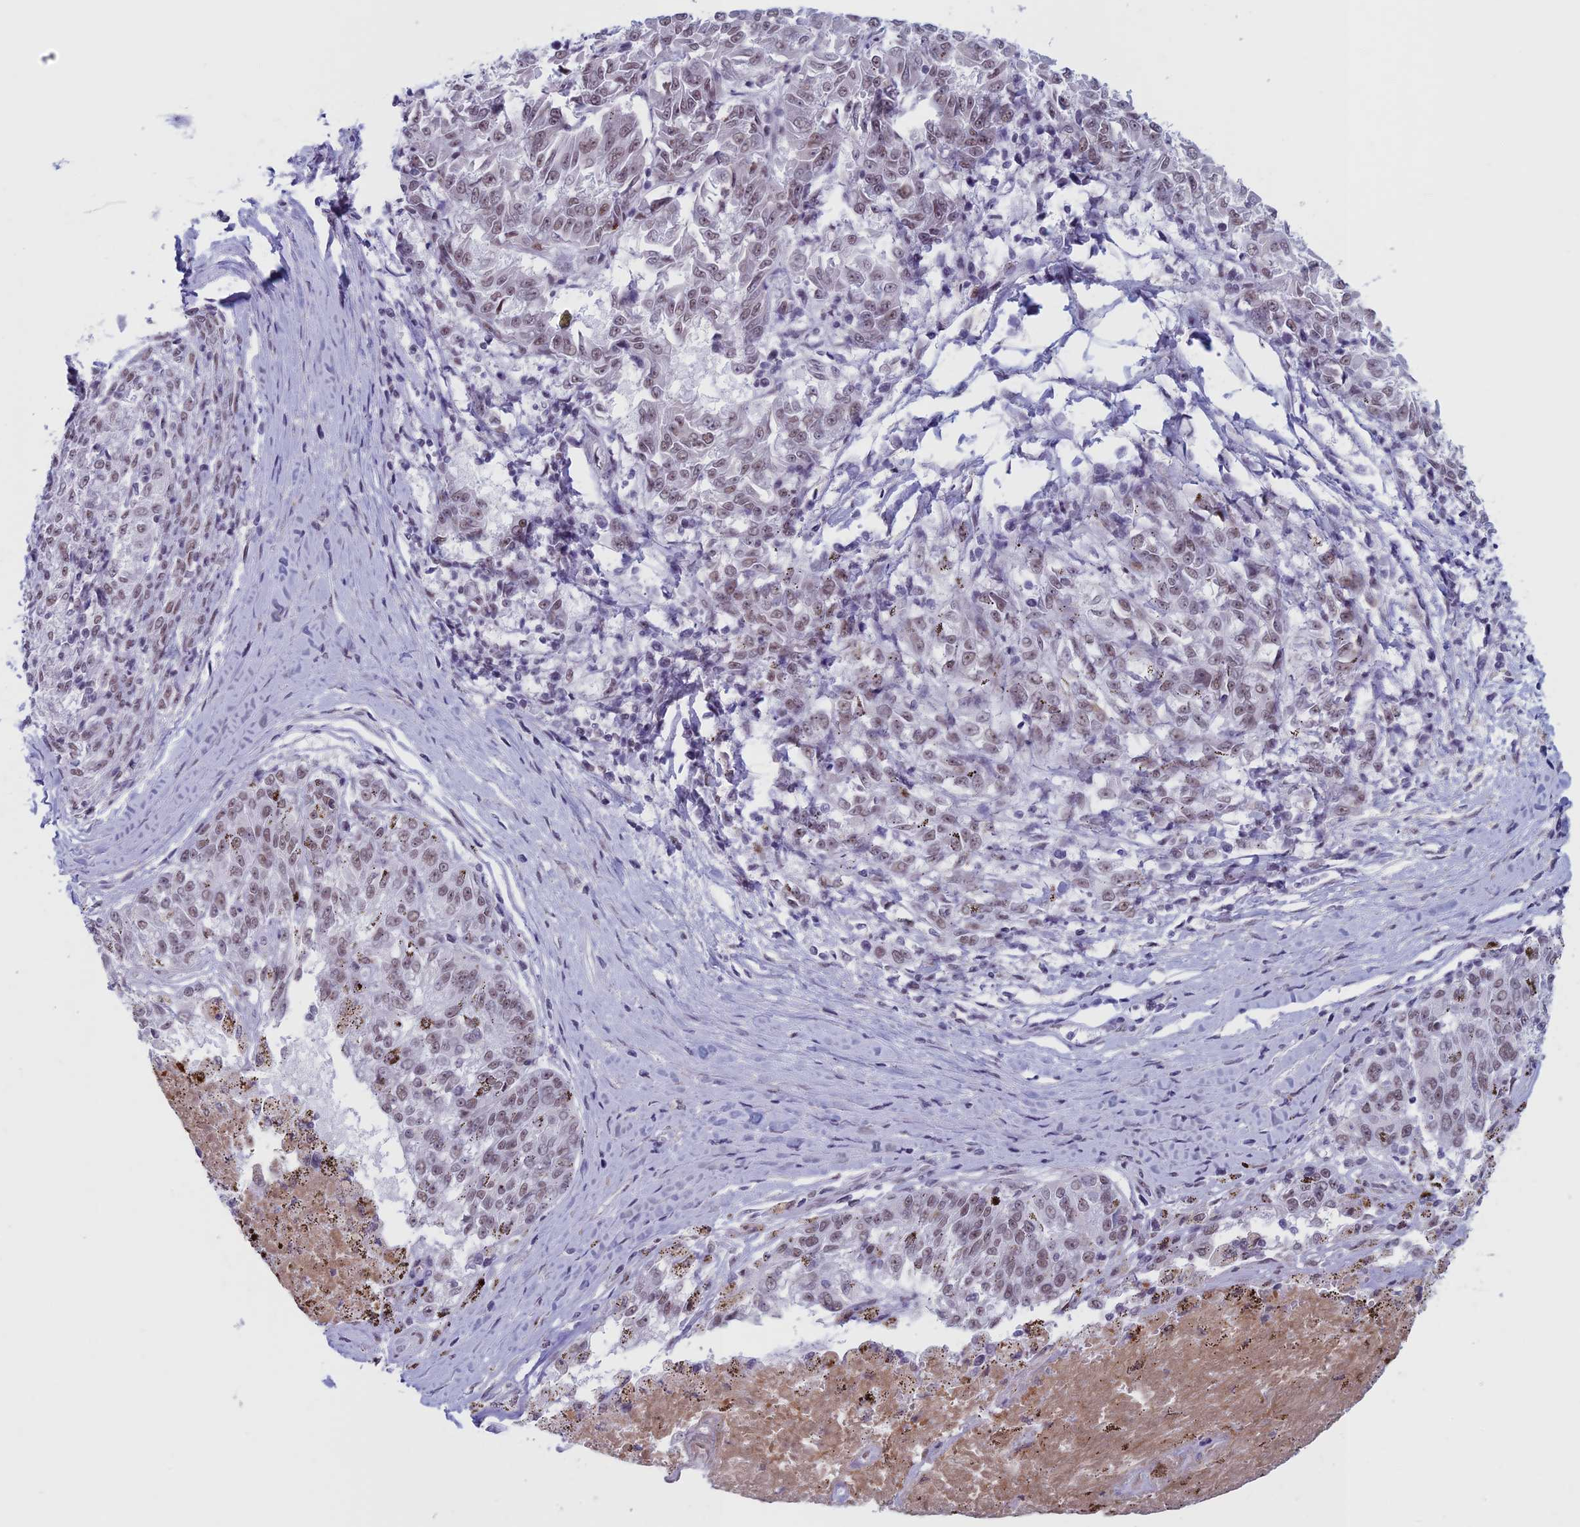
{"staining": {"intensity": "moderate", "quantity": "25%-75%", "location": "nuclear"}, "tissue": "melanoma", "cell_type": "Tumor cells", "image_type": "cancer", "snomed": [{"axis": "morphology", "description": "Malignant melanoma, NOS"}, {"axis": "topography", "description": "Skin"}], "caption": "Melanoma stained with a protein marker exhibits moderate staining in tumor cells.", "gene": "ASH2L", "patient": {"sex": "female", "age": 72}}